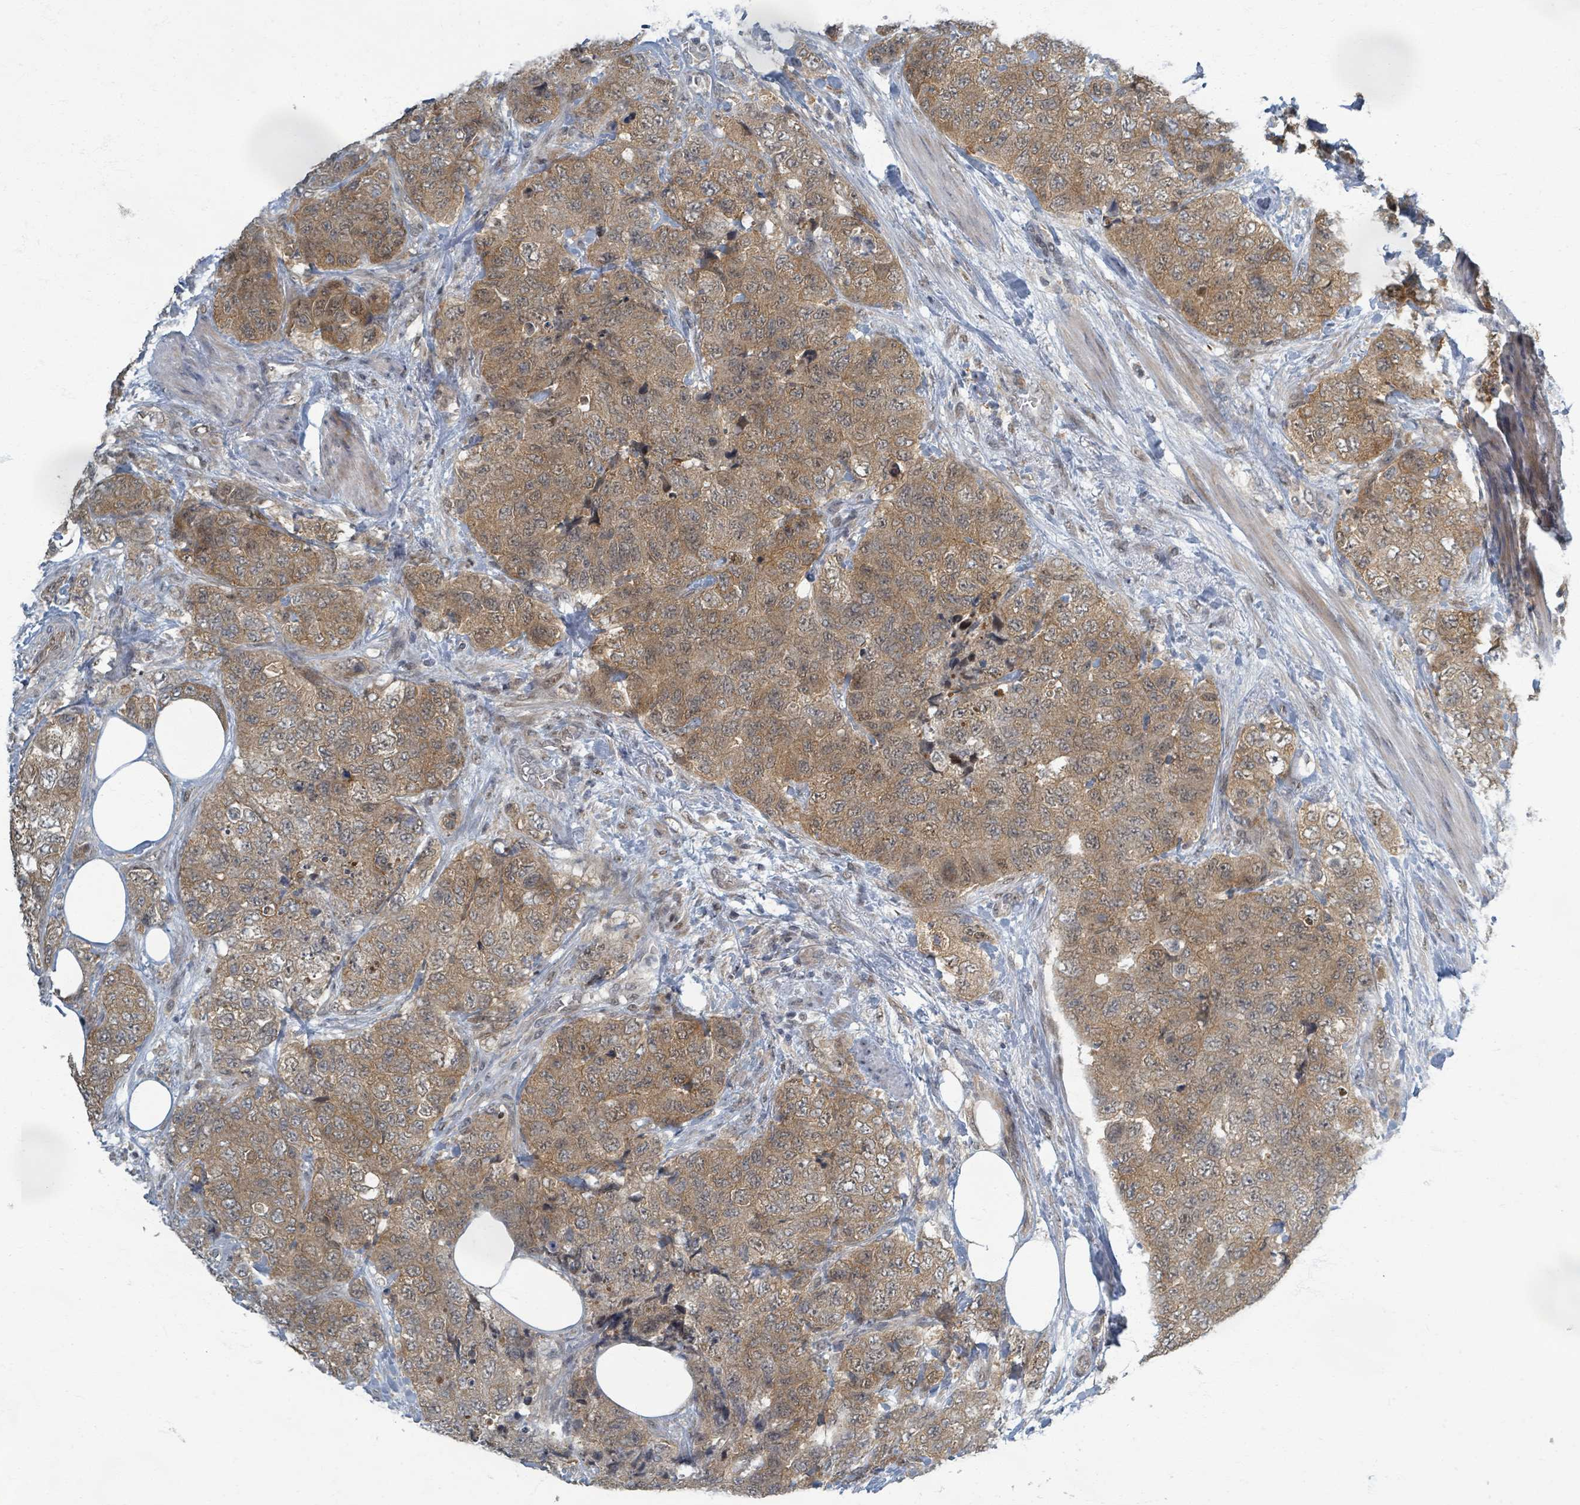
{"staining": {"intensity": "moderate", "quantity": ">75%", "location": "cytoplasmic/membranous"}, "tissue": "urothelial cancer", "cell_type": "Tumor cells", "image_type": "cancer", "snomed": [{"axis": "morphology", "description": "Urothelial carcinoma, High grade"}, {"axis": "topography", "description": "Urinary bladder"}], "caption": "Protein staining of urothelial carcinoma (high-grade) tissue displays moderate cytoplasmic/membranous positivity in about >75% of tumor cells. The protein is shown in brown color, while the nuclei are stained blue.", "gene": "INTS15", "patient": {"sex": "female", "age": 78}}